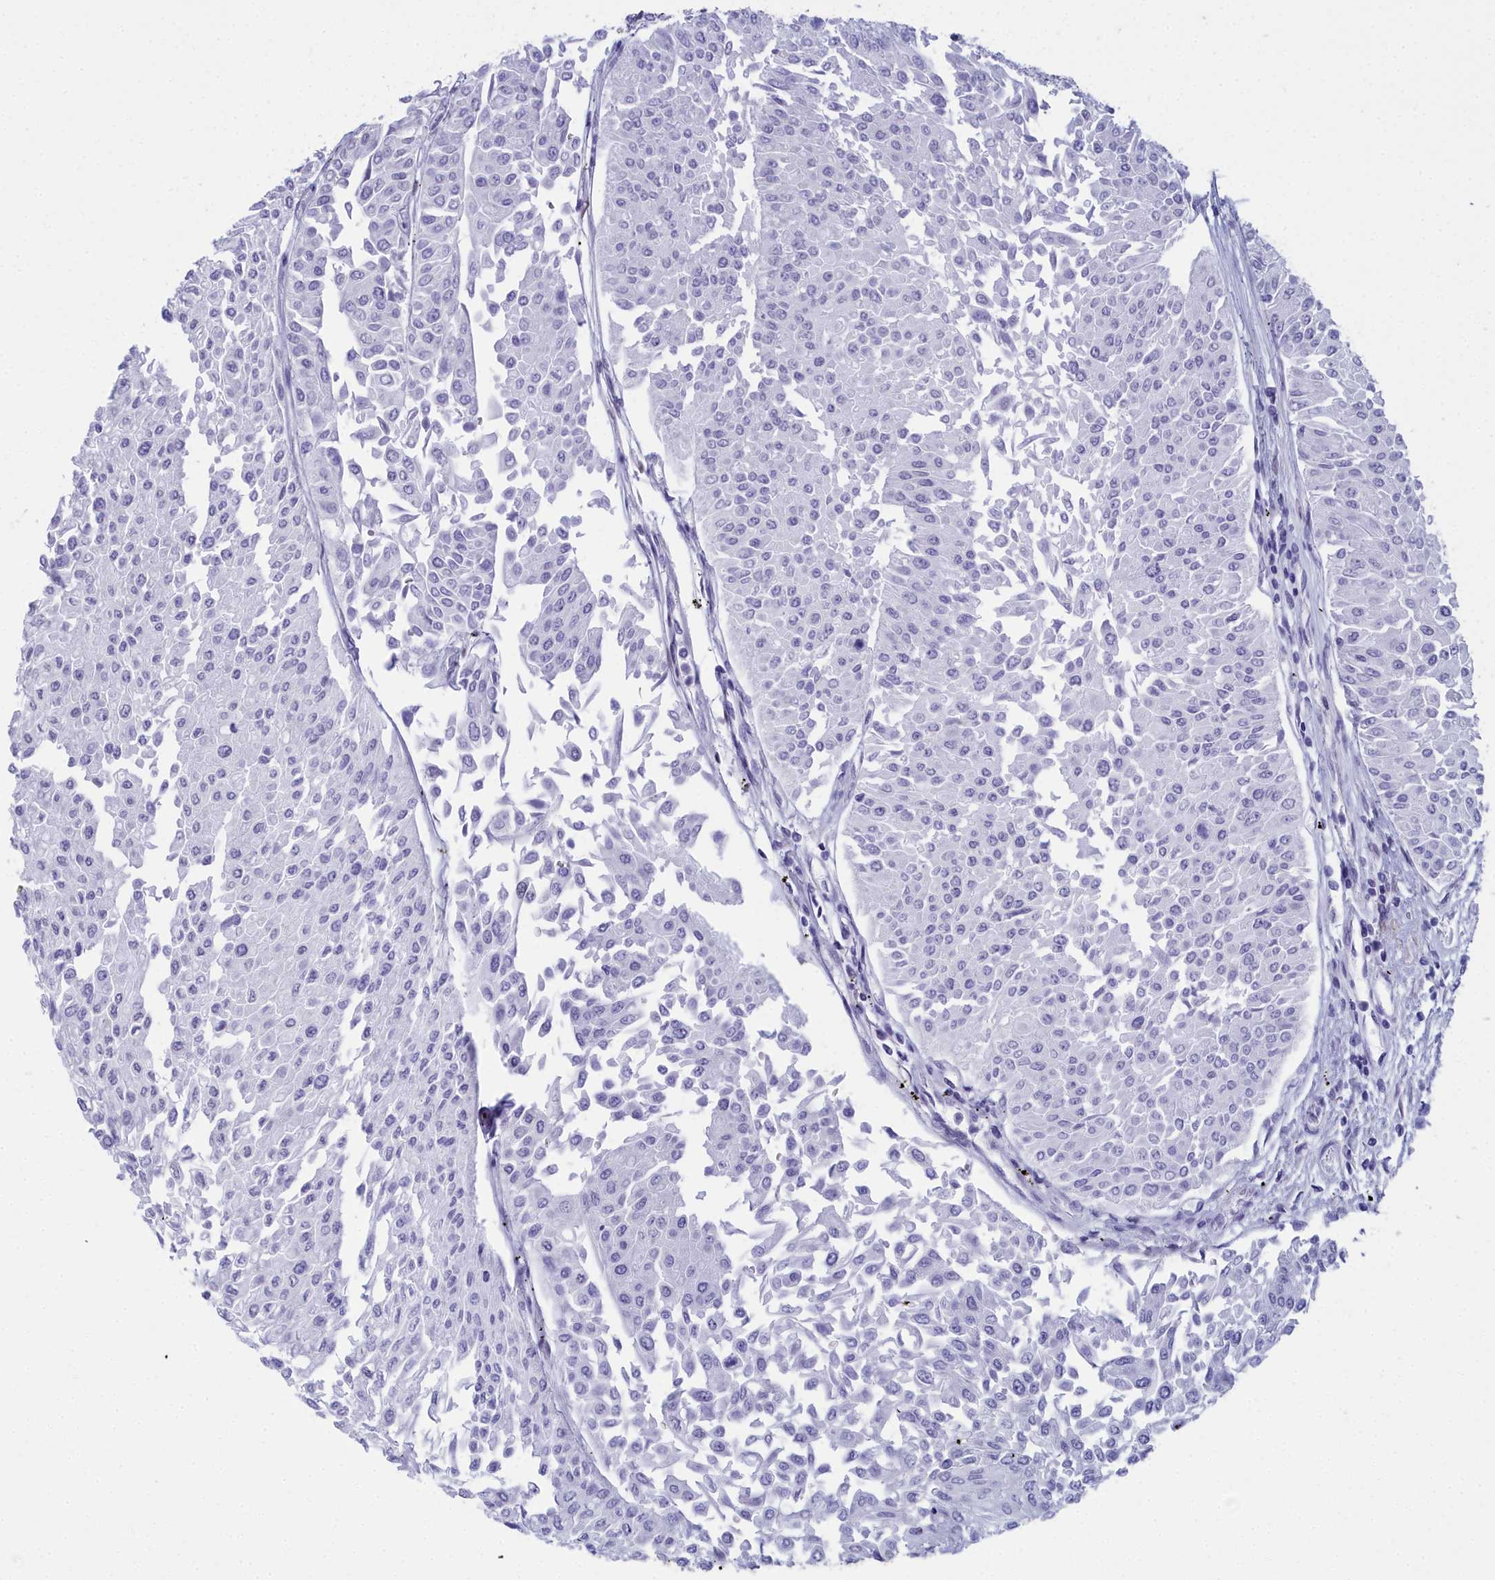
{"staining": {"intensity": "negative", "quantity": "none", "location": "none"}, "tissue": "urothelial cancer", "cell_type": "Tumor cells", "image_type": "cancer", "snomed": [{"axis": "morphology", "description": "Urothelial carcinoma, Low grade"}, {"axis": "topography", "description": "Urinary bladder"}], "caption": "An image of human urothelial carcinoma (low-grade) is negative for staining in tumor cells.", "gene": "CCDC97", "patient": {"sex": "male", "age": 67}}